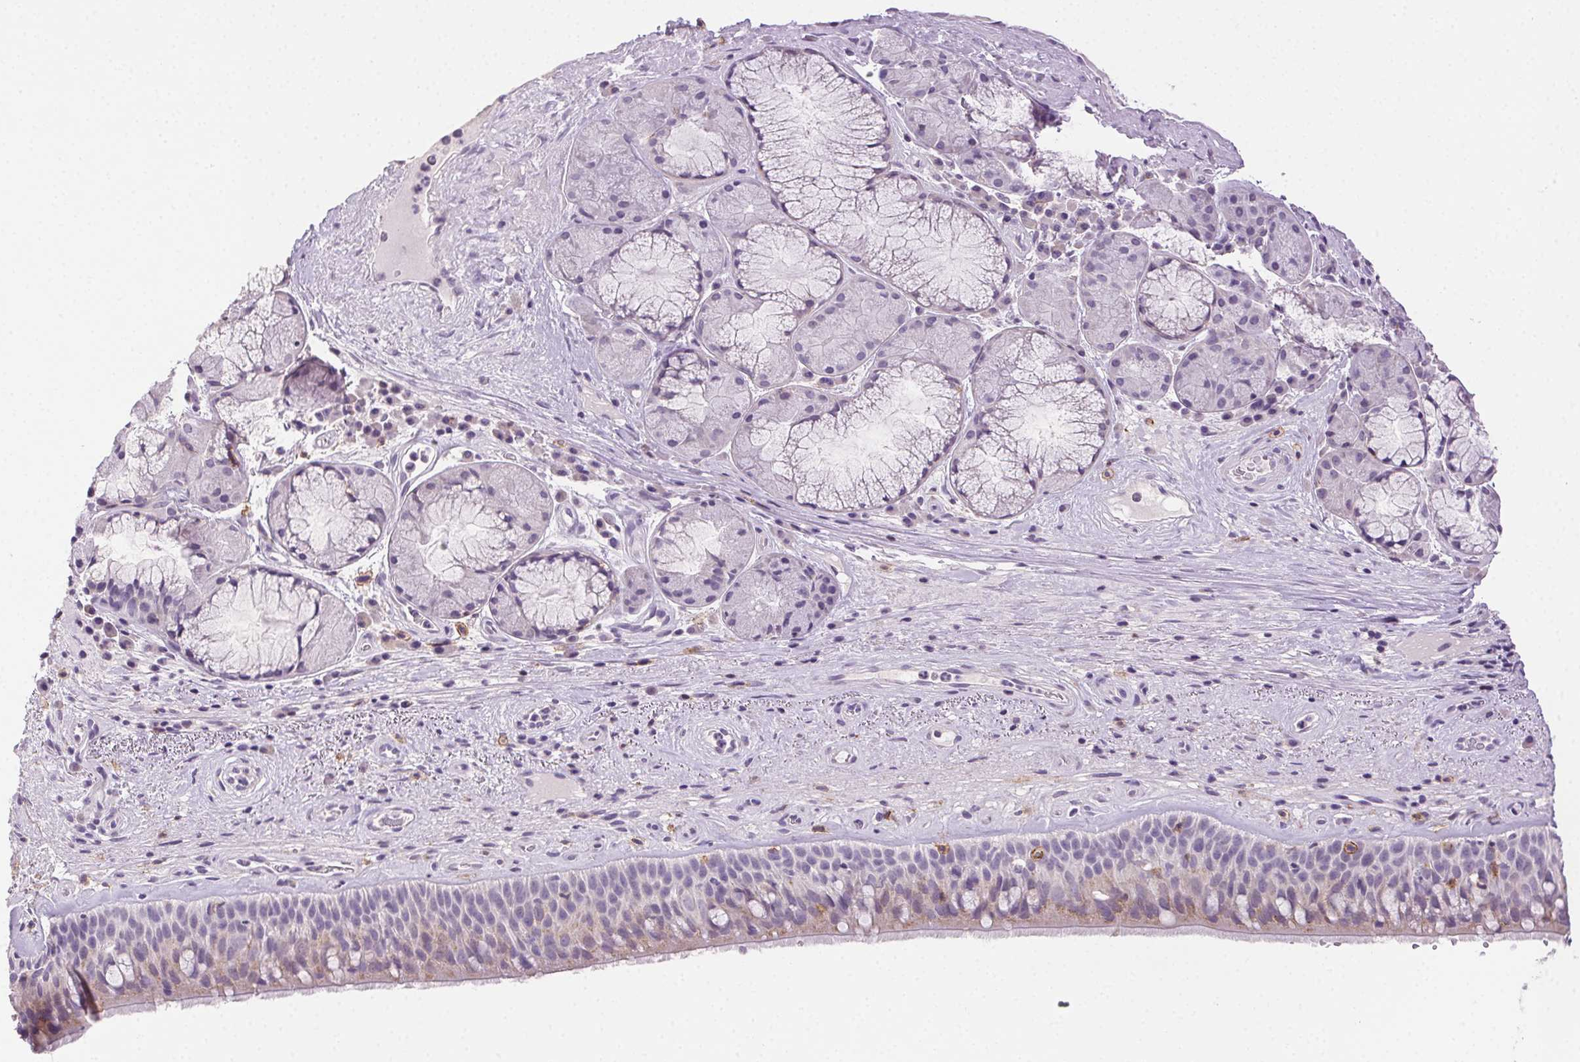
{"staining": {"intensity": "negative", "quantity": "none", "location": "none"}, "tissue": "bronchus", "cell_type": "Respiratory epithelial cells", "image_type": "normal", "snomed": [{"axis": "morphology", "description": "Normal tissue, NOS"}, {"axis": "topography", "description": "Bronchus"}], "caption": "Immunohistochemical staining of benign human bronchus reveals no significant expression in respiratory epithelial cells. (DAB IHC visualized using brightfield microscopy, high magnification).", "gene": "AKAP5", "patient": {"sex": "male", "age": 48}}